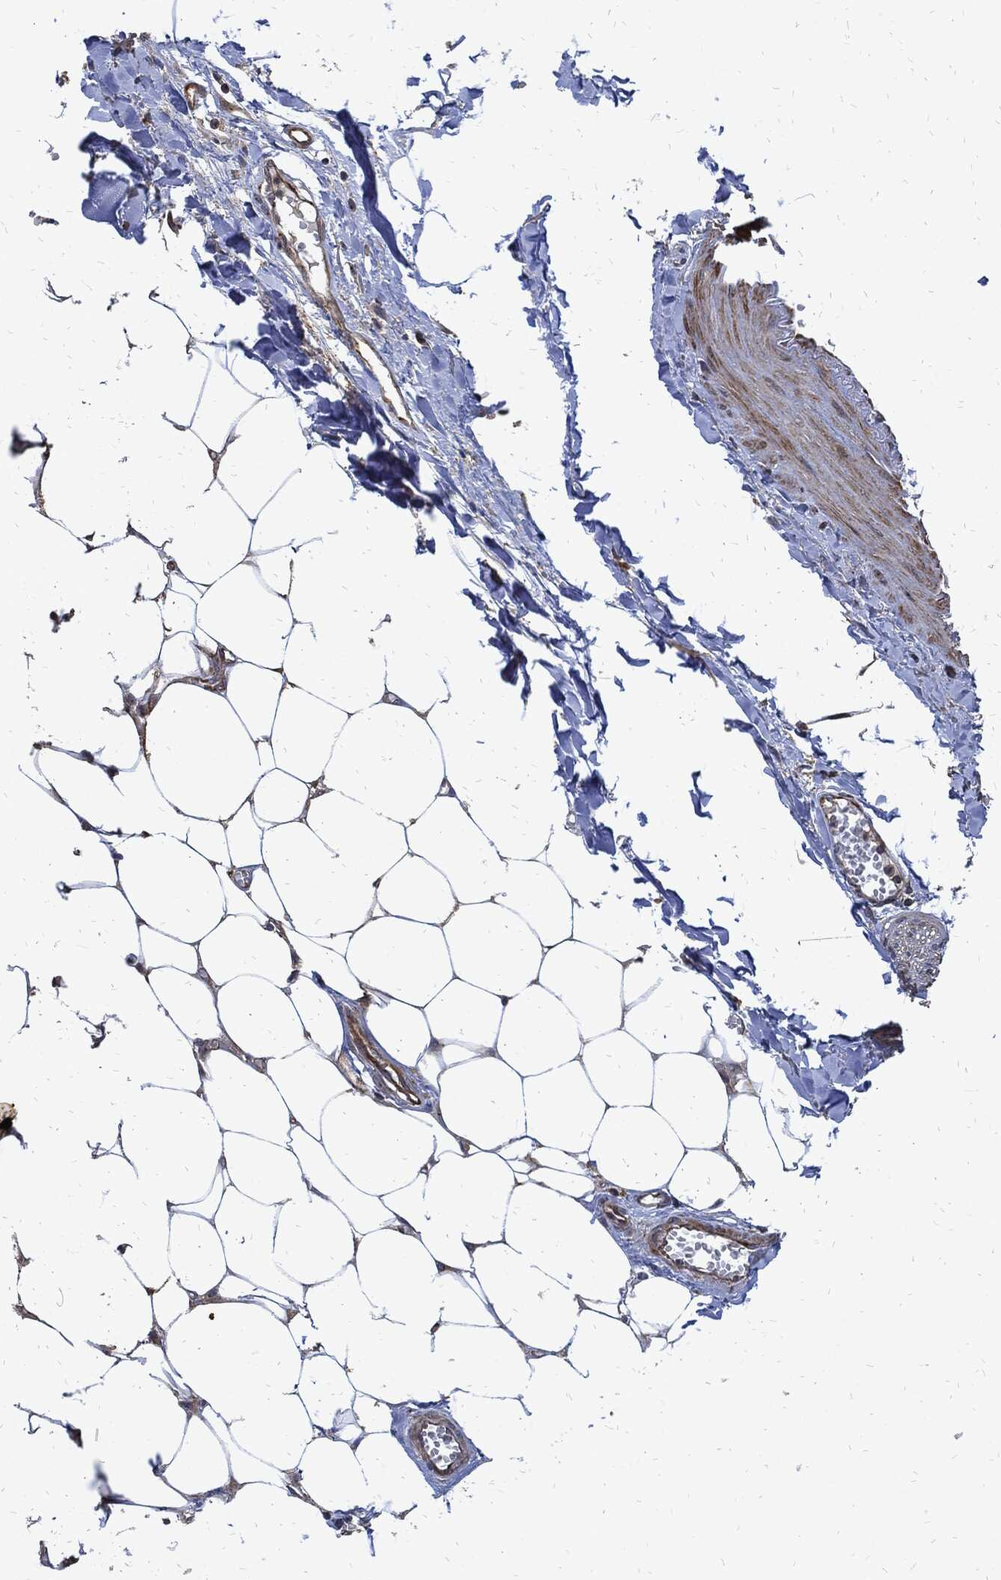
{"staining": {"intensity": "negative", "quantity": "none", "location": "none"}, "tissue": "adipose tissue", "cell_type": "Adipocytes", "image_type": "normal", "snomed": [{"axis": "morphology", "description": "Normal tissue, NOS"}, {"axis": "morphology", "description": "Squamous cell carcinoma, NOS"}, {"axis": "topography", "description": "Cartilage tissue"}, {"axis": "topography", "description": "Lung"}], "caption": "The immunohistochemistry (IHC) histopathology image has no significant positivity in adipocytes of adipose tissue. (DAB immunohistochemistry (IHC) visualized using brightfield microscopy, high magnification).", "gene": "DCTN1", "patient": {"sex": "male", "age": 66}}